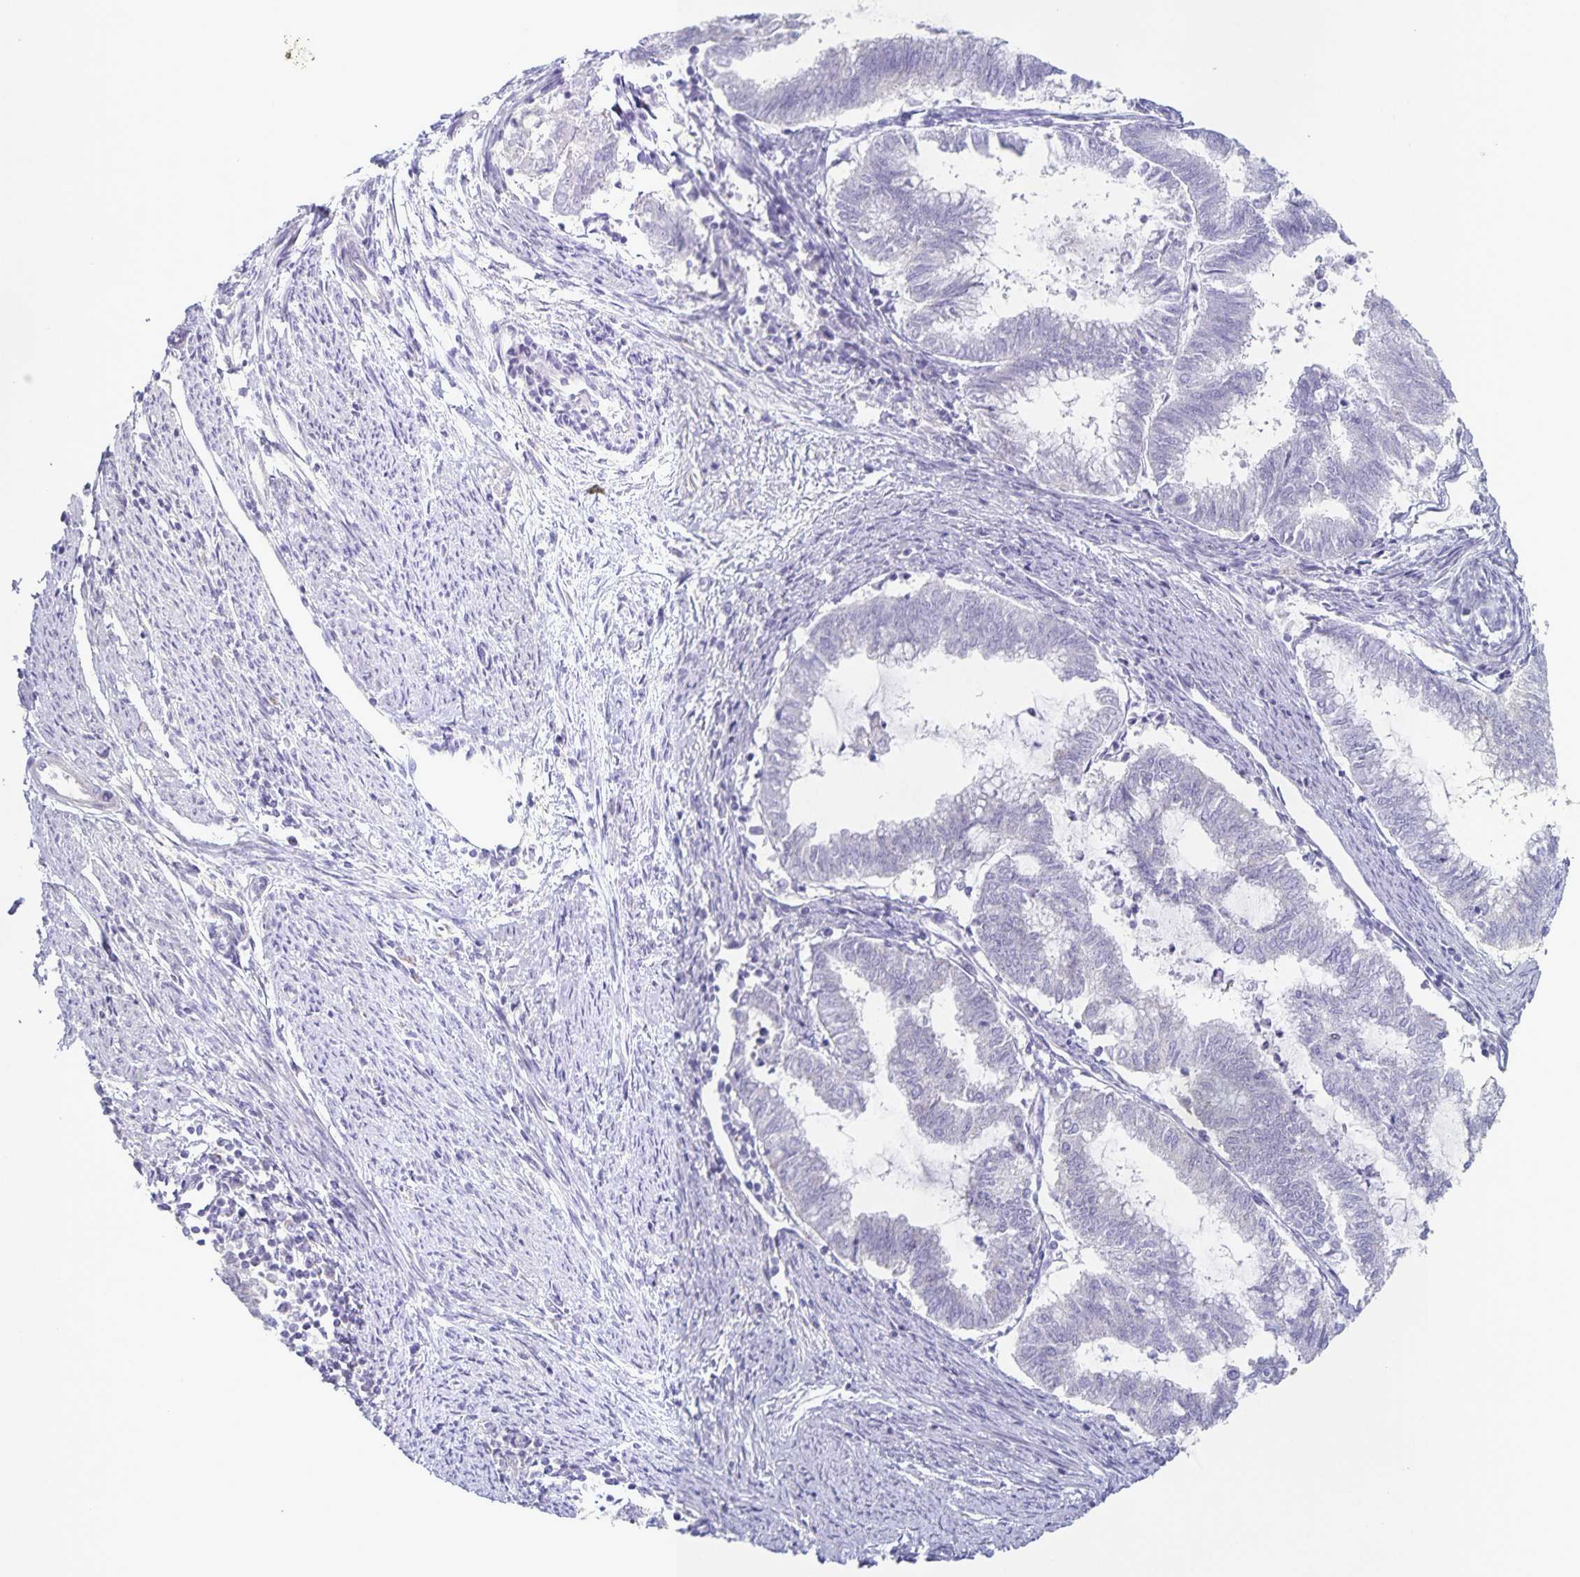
{"staining": {"intensity": "negative", "quantity": "none", "location": "none"}, "tissue": "endometrial cancer", "cell_type": "Tumor cells", "image_type": "cancer", "snomed": [{"axis": "morphology", "description": "Adenocarcinoma, NOS"}, {"axis": "topography", "description": "Endometrium"}], "caption": "Protein analysis of adenocarcinoma (endometrial) exhibits no significant staining in tumor cells.", "gene": "CENPH", "patient": {"sex": "female", "age": 79}}